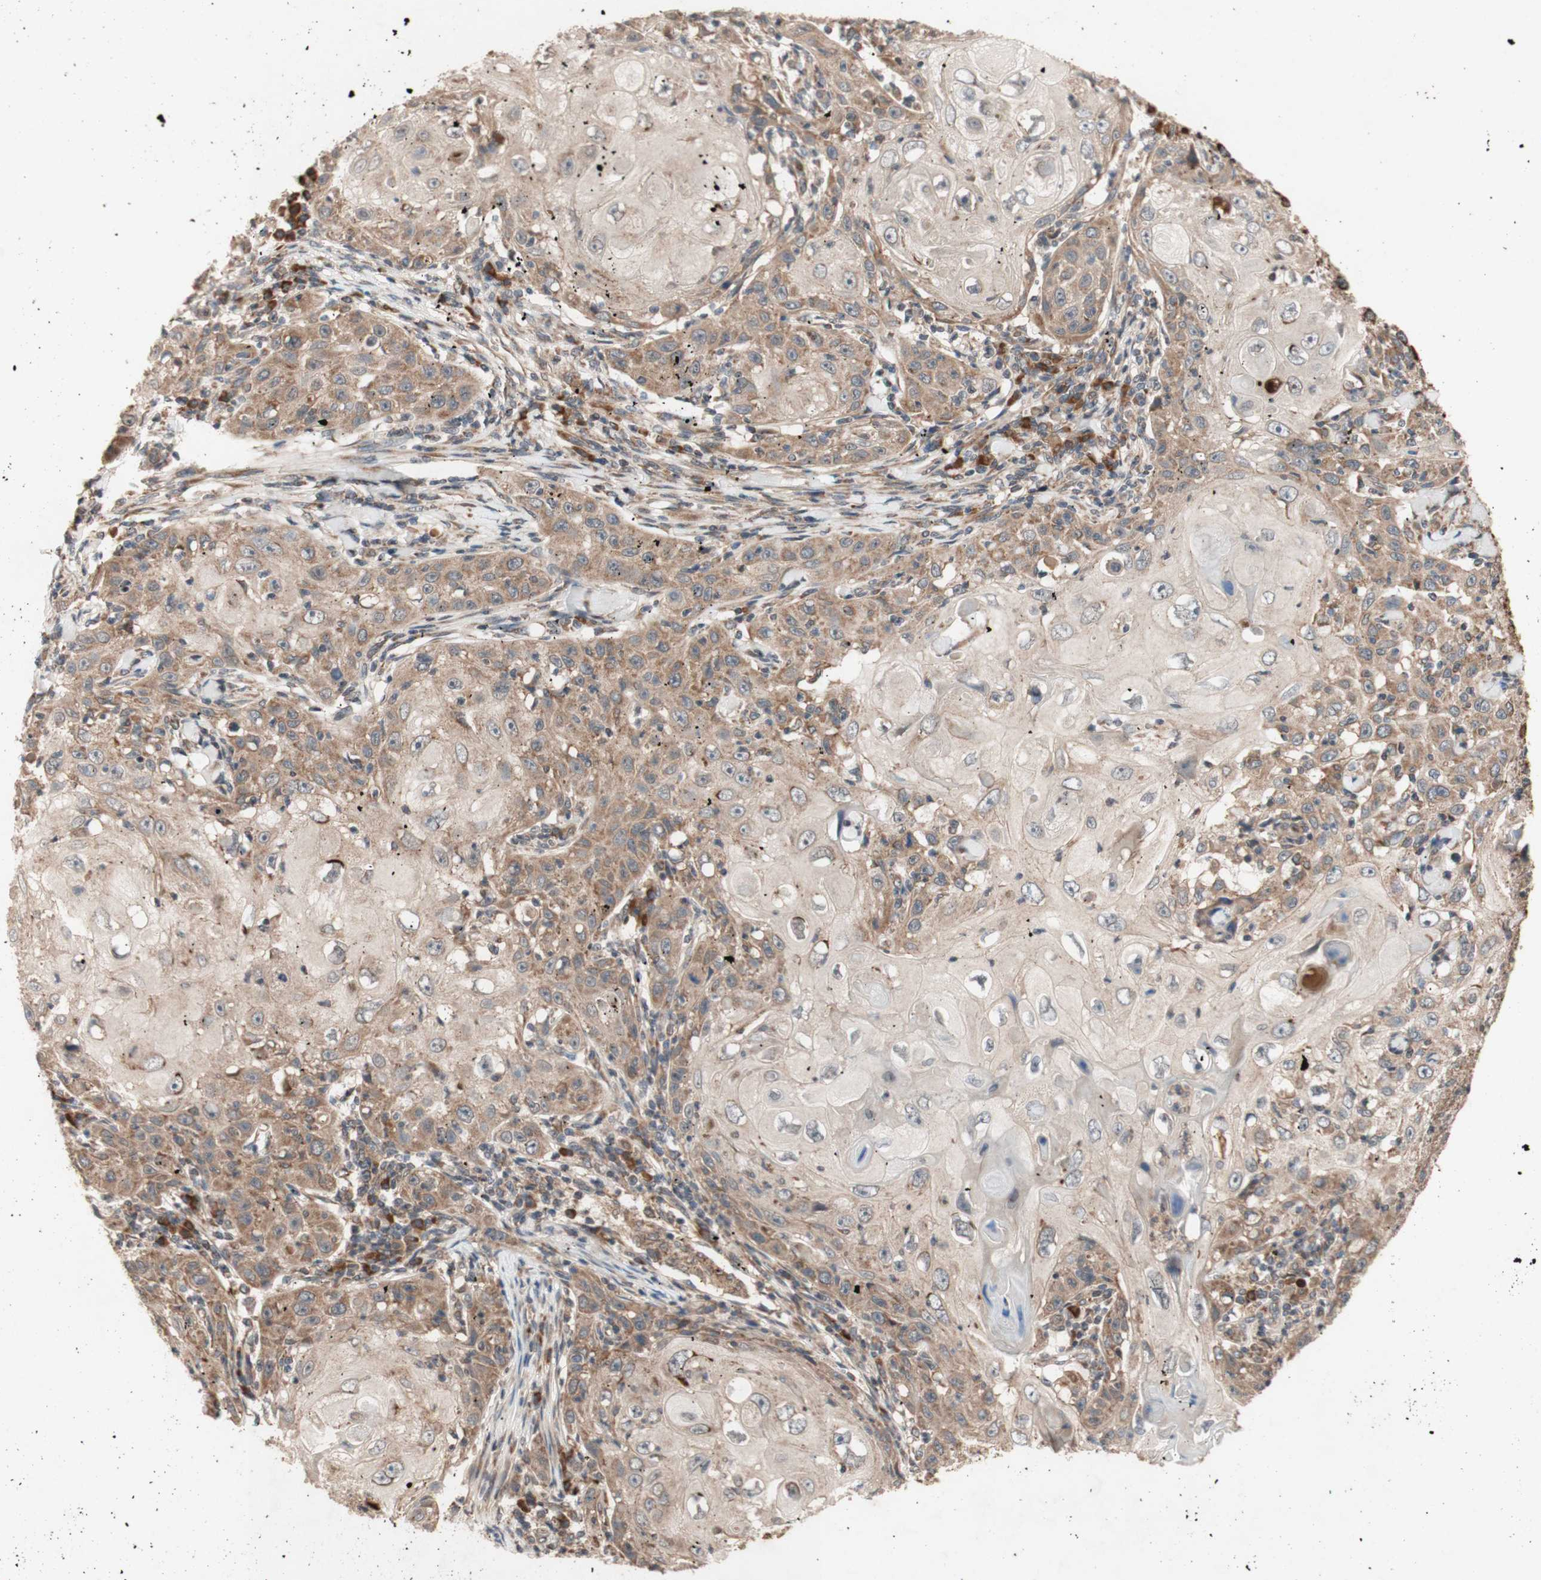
{"staining": {"intensity": "moderate", "quantity": "25%-75%", "location": "cytoplasmic/membranous"}, "tissue": "skin cancer", "cell_type": "Tumor cells", "image_type": "cancer", "snomed": [{"axis": "morphology", "description": "Squamous cell carcinoma, NOS"}, {"axis": "topography", "description": "Skin"}], "caption": "Moderate cytoplasmic/membranous staining for a protein is identified in approximately 25%-75% of tumor cells of skin squamous cell carcinoma using IHC.", "gene": "DDOST", "patient": {"sex": "female", "age": 88}}